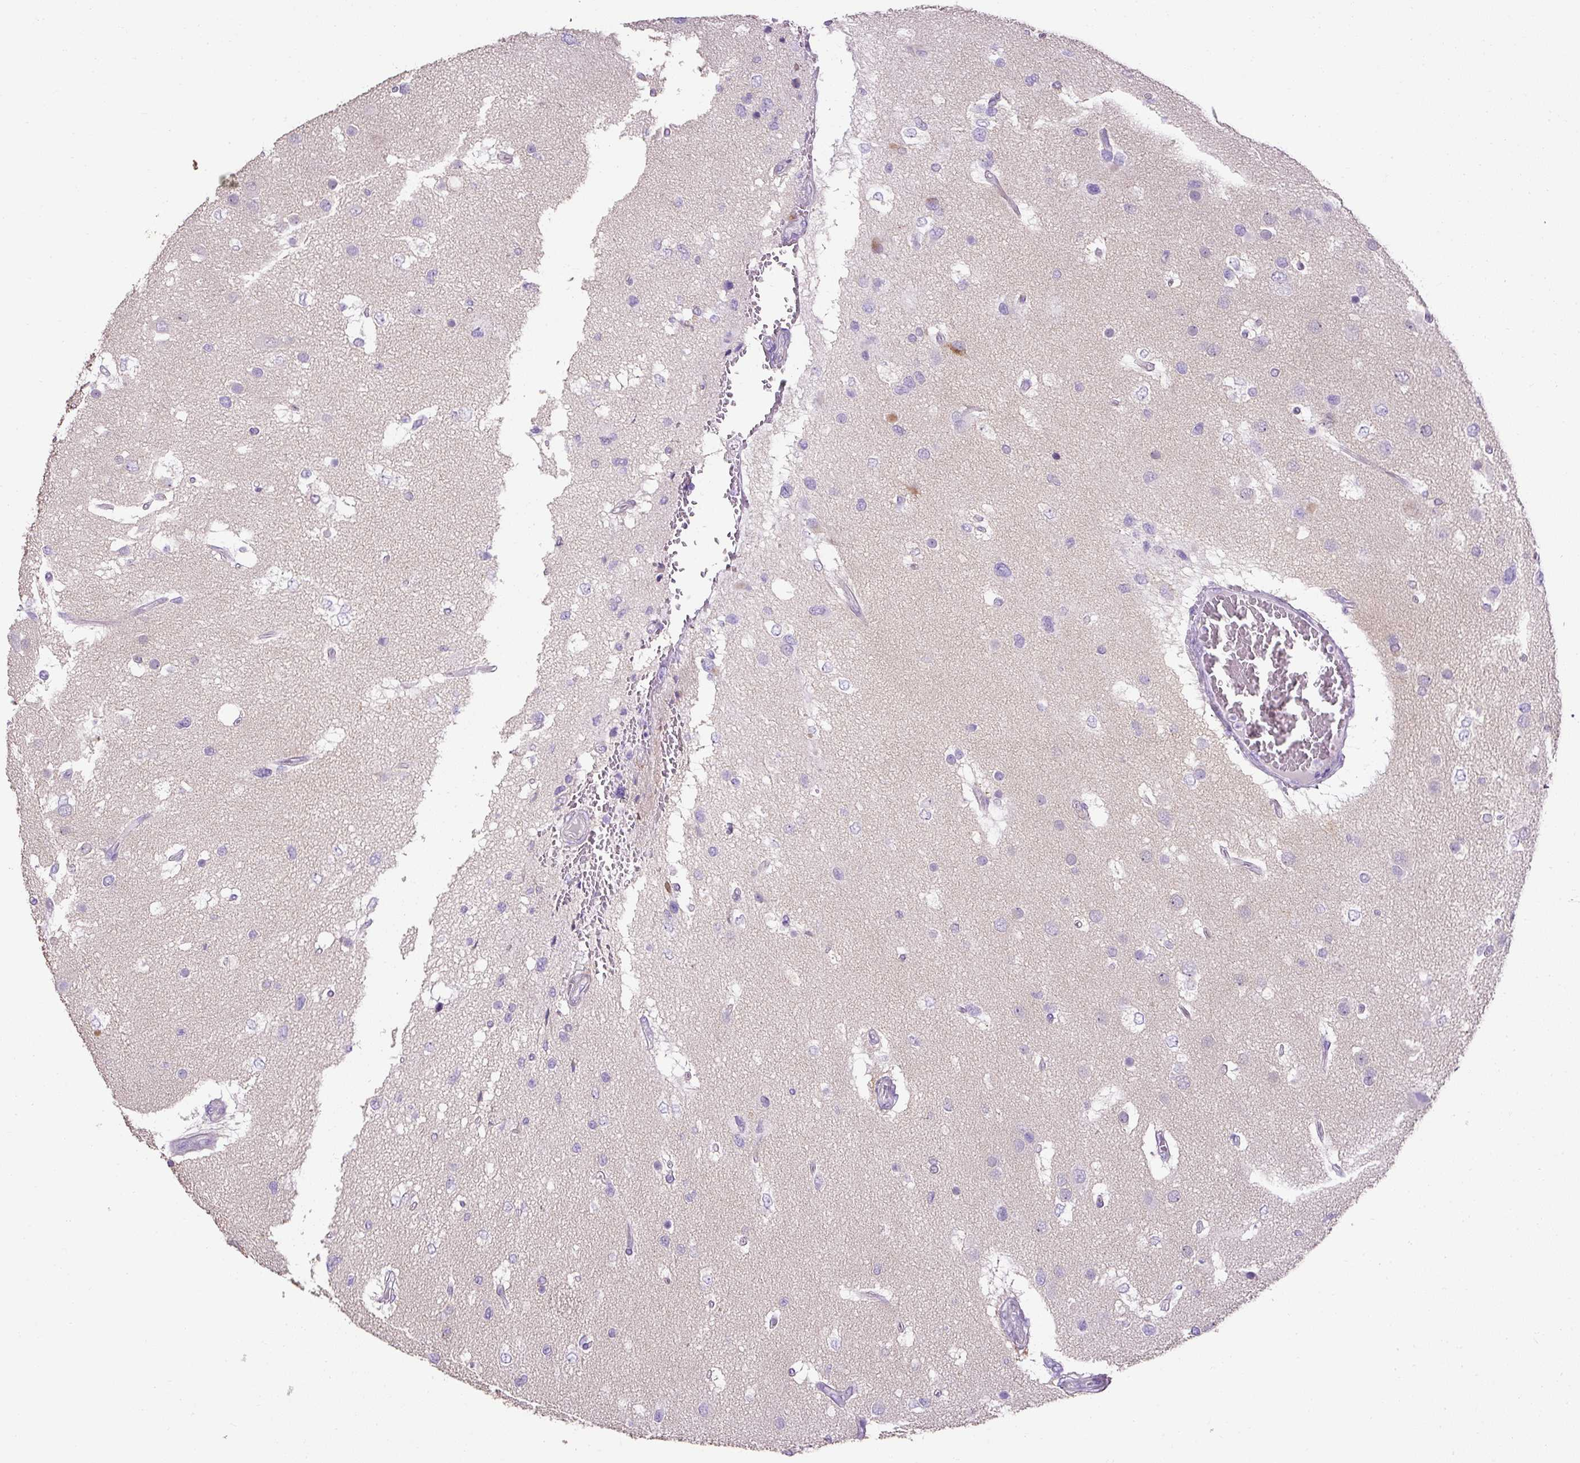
{"staining": {"intensity": "negative", "quantity": "none", "location": "none"}, "tissue": "glioma", "cell_type": "Tumor cells", "image_type": "cancer", "snomed": [{"axis": "morphology", "description": "Glioma, malignant, High grade"}, {"axis": "topography", "description": "Brain"}], "caption": "Protein analysis of high-grade glioma (malignant) reveals no significant expression in tumor cells. (Stains: DAB (3,3'-diaminobenzidine) immunohistochemistry (IHC) with hematoxylin counter stain, Microscopy: brightfield microscopy at high magnification).", "gene": "C2CD4C", "patient": {"sex": "male", "age": 53}}